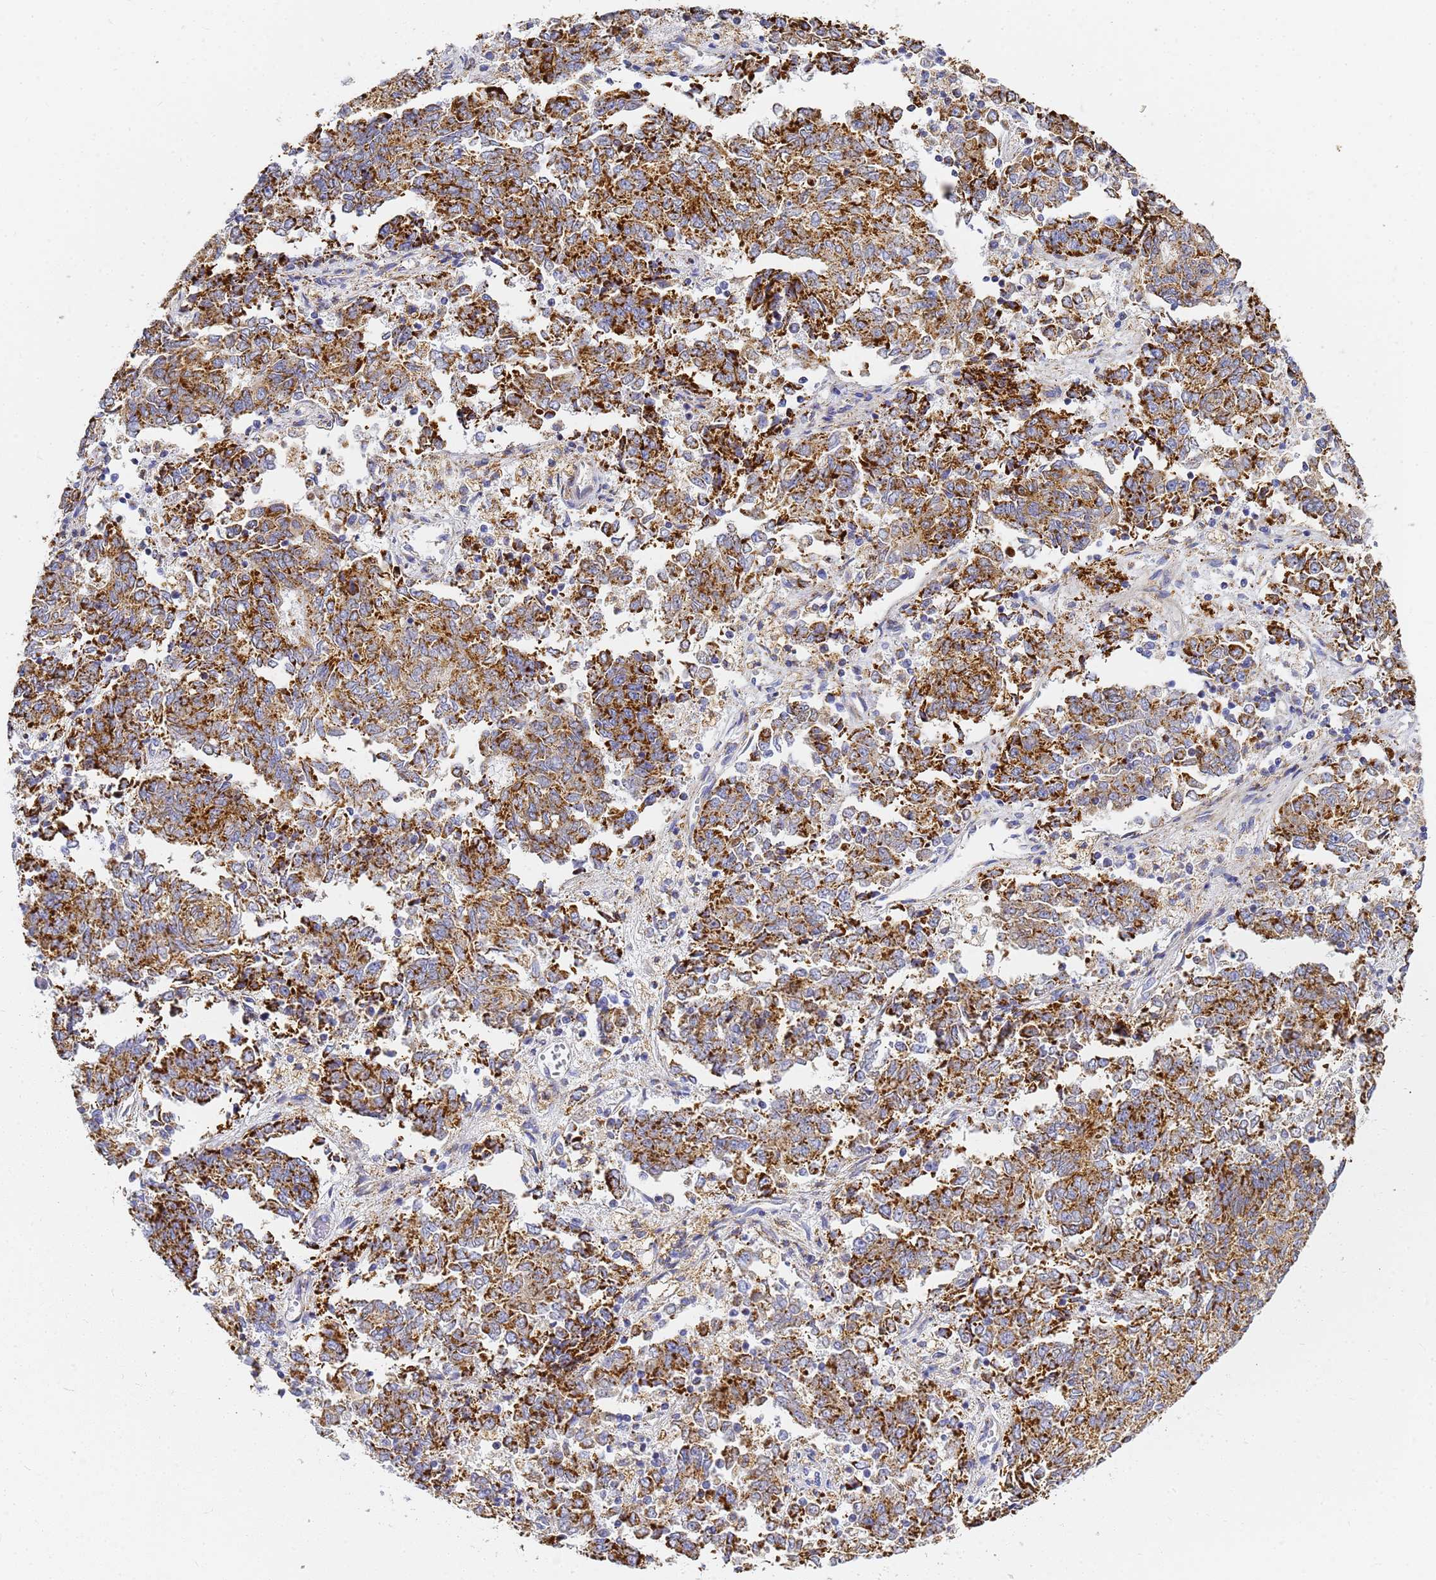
{"staining": {"intensity": "strong", "quantity": "25%-75%", "location": "cytoplasmic/membranous"}, "tissue": "endometrial cancer", "cell_type": "Tumor cells", "image_type": "cancer", "snomed": [{"axis": "morphology", "description": "Adenocarcinoma, NOS"}, {"axis": "topography", "description": "Endometrium"}], "caption": "A high-resolution photomicrograph shows immunohistochemistry staining of endometrial cancer, which exhibits strong cytoplasmic/membranous staining in approximately 25%-75% of tumor cells.", "gene": "CNIH4", "patient": {"sex": "female", "age": 80}}